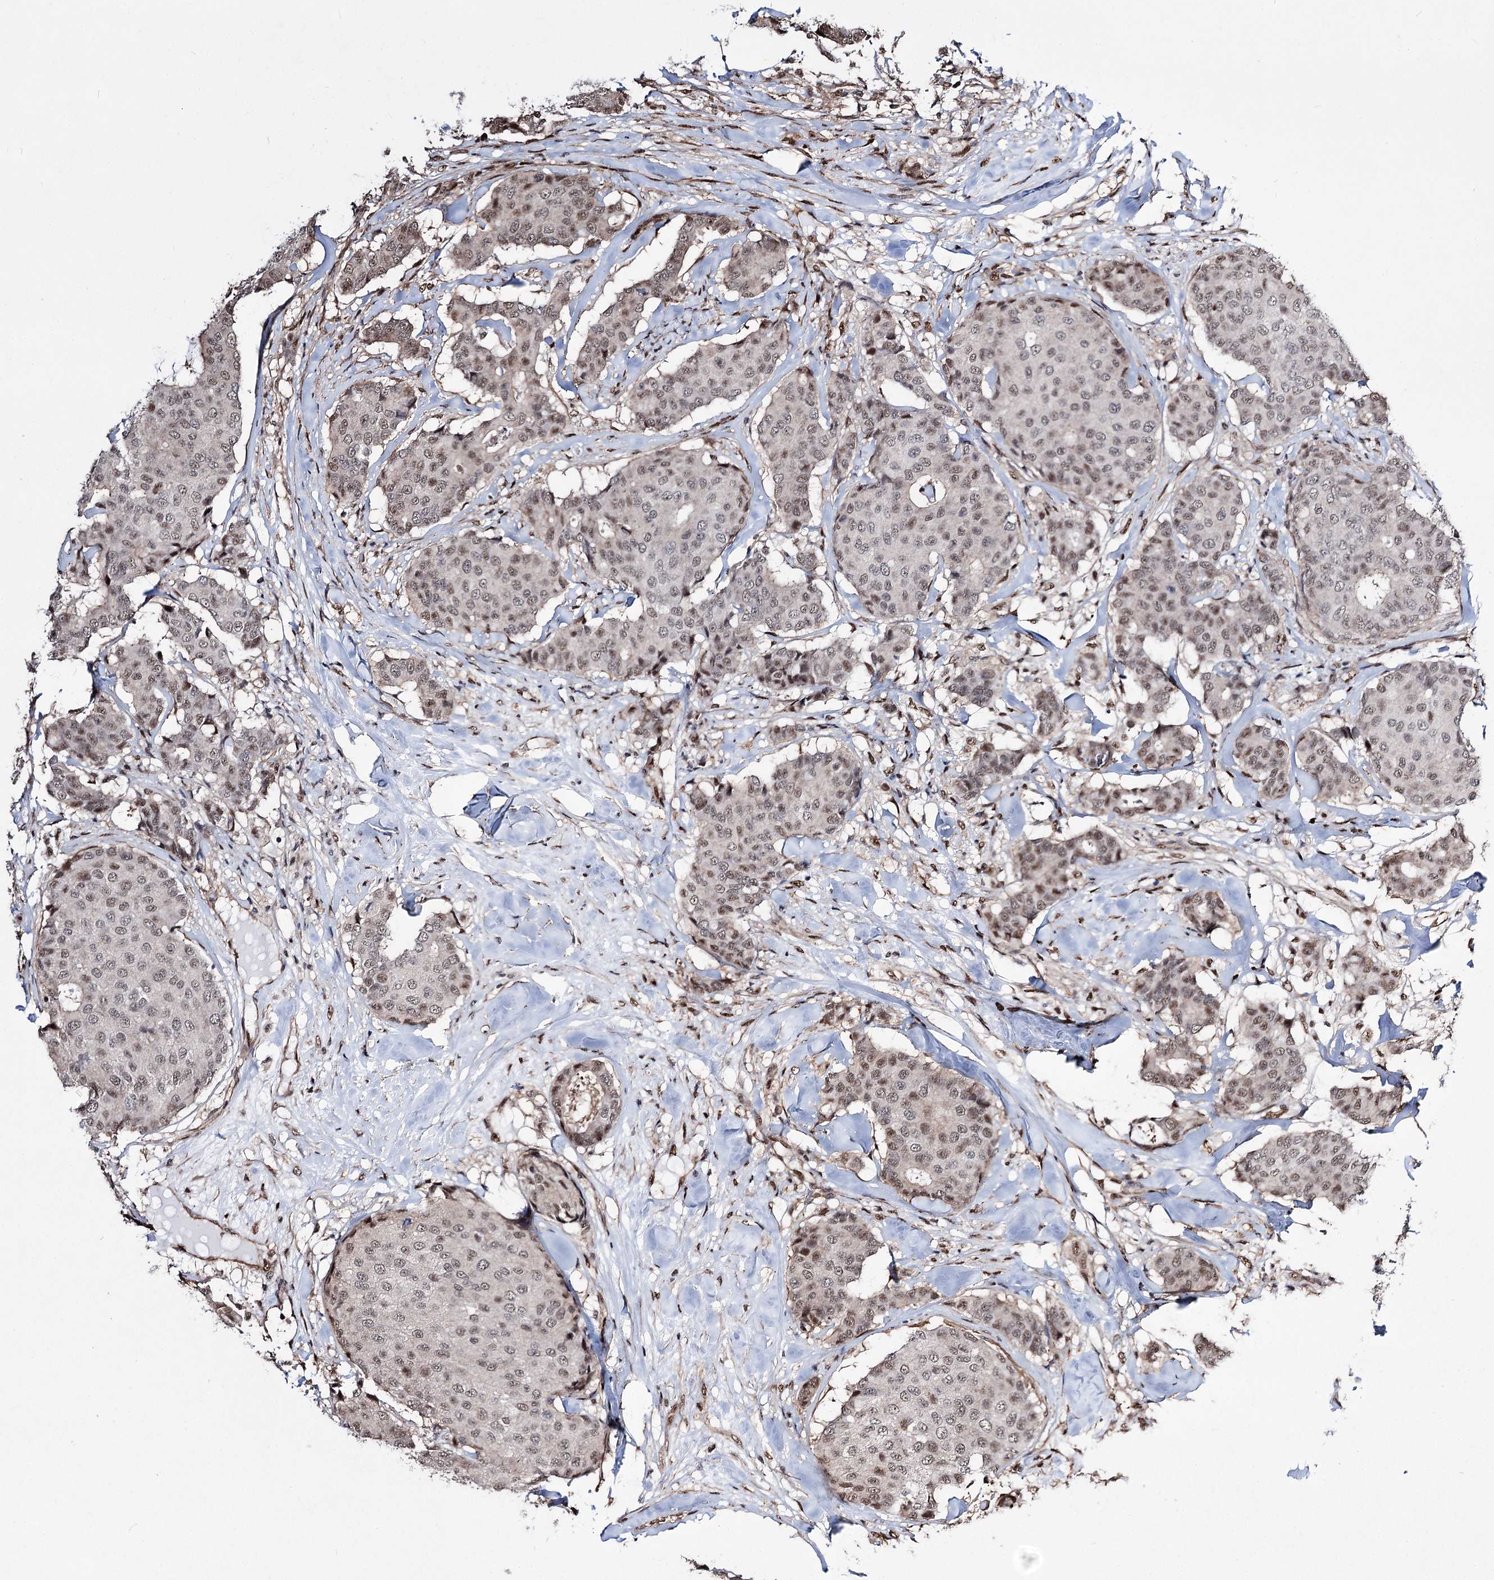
{"staining": {"intensity": "moderate", "quantity": "25%-75%", "location": "nuclear"}, "tissue": "breast cancer", "cell_type": "Tumor cells", "image_type": "cancer", "snomed": [{"axis": "morphology", "description": "Duct carcinoma"}, {"axis": "topography", "description": "Breast"}], "caption": "Immunohistochemical staining of human invasive ductal carcinoma (breast) demonstrates medium levels of moderate nuclear protein positivity in about 25%-75% of tumor cells. (DAB IHC, brown staining for protein, blue staining for nuclei).", "gene": "CHMP7", "patient": {"sex": "female", "age": 75}}